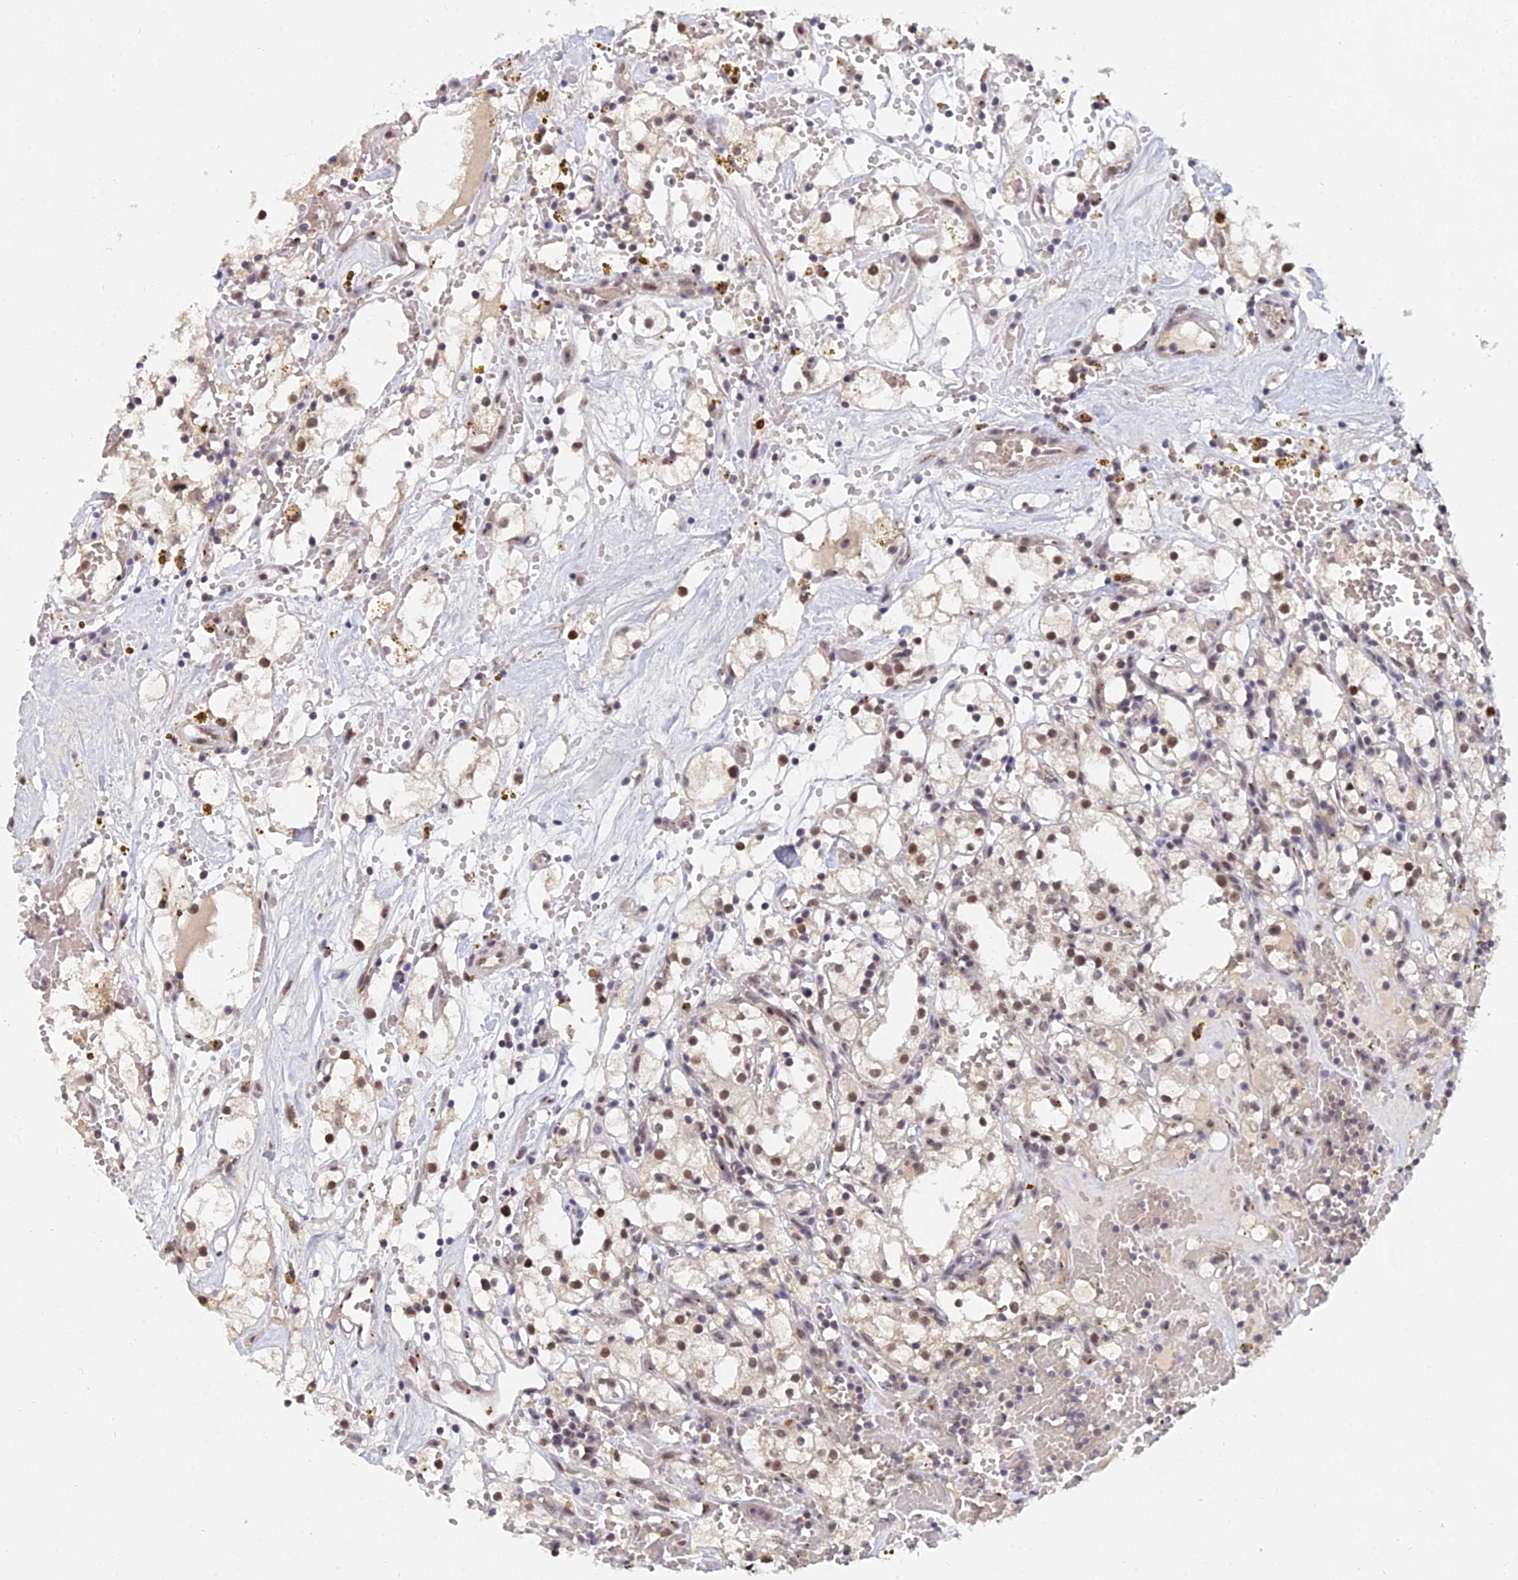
{"staining": {"intensity": "weak", "quantity": "25%-75%", "location": "cytoplasmic/membranous,nuclear"}, "tissue": "renal cancer", "cell_type": "Tumor cells", "image_type": "cancer", "snomed": [{"axis": "morphology", "description": "Adenocarcinoma, NOS"}, {"axis": "topography", "description": "Kidney"}], "caption": "Brown immunohistochemical staining in human renal cancer (adenocarcinoma) displays weak cytoplasmic/membranous and nuclear positivity in about 25%-75% of tumor cells.", "gene": "THOC3", "patient": {"sex": "male", "age": 56}}